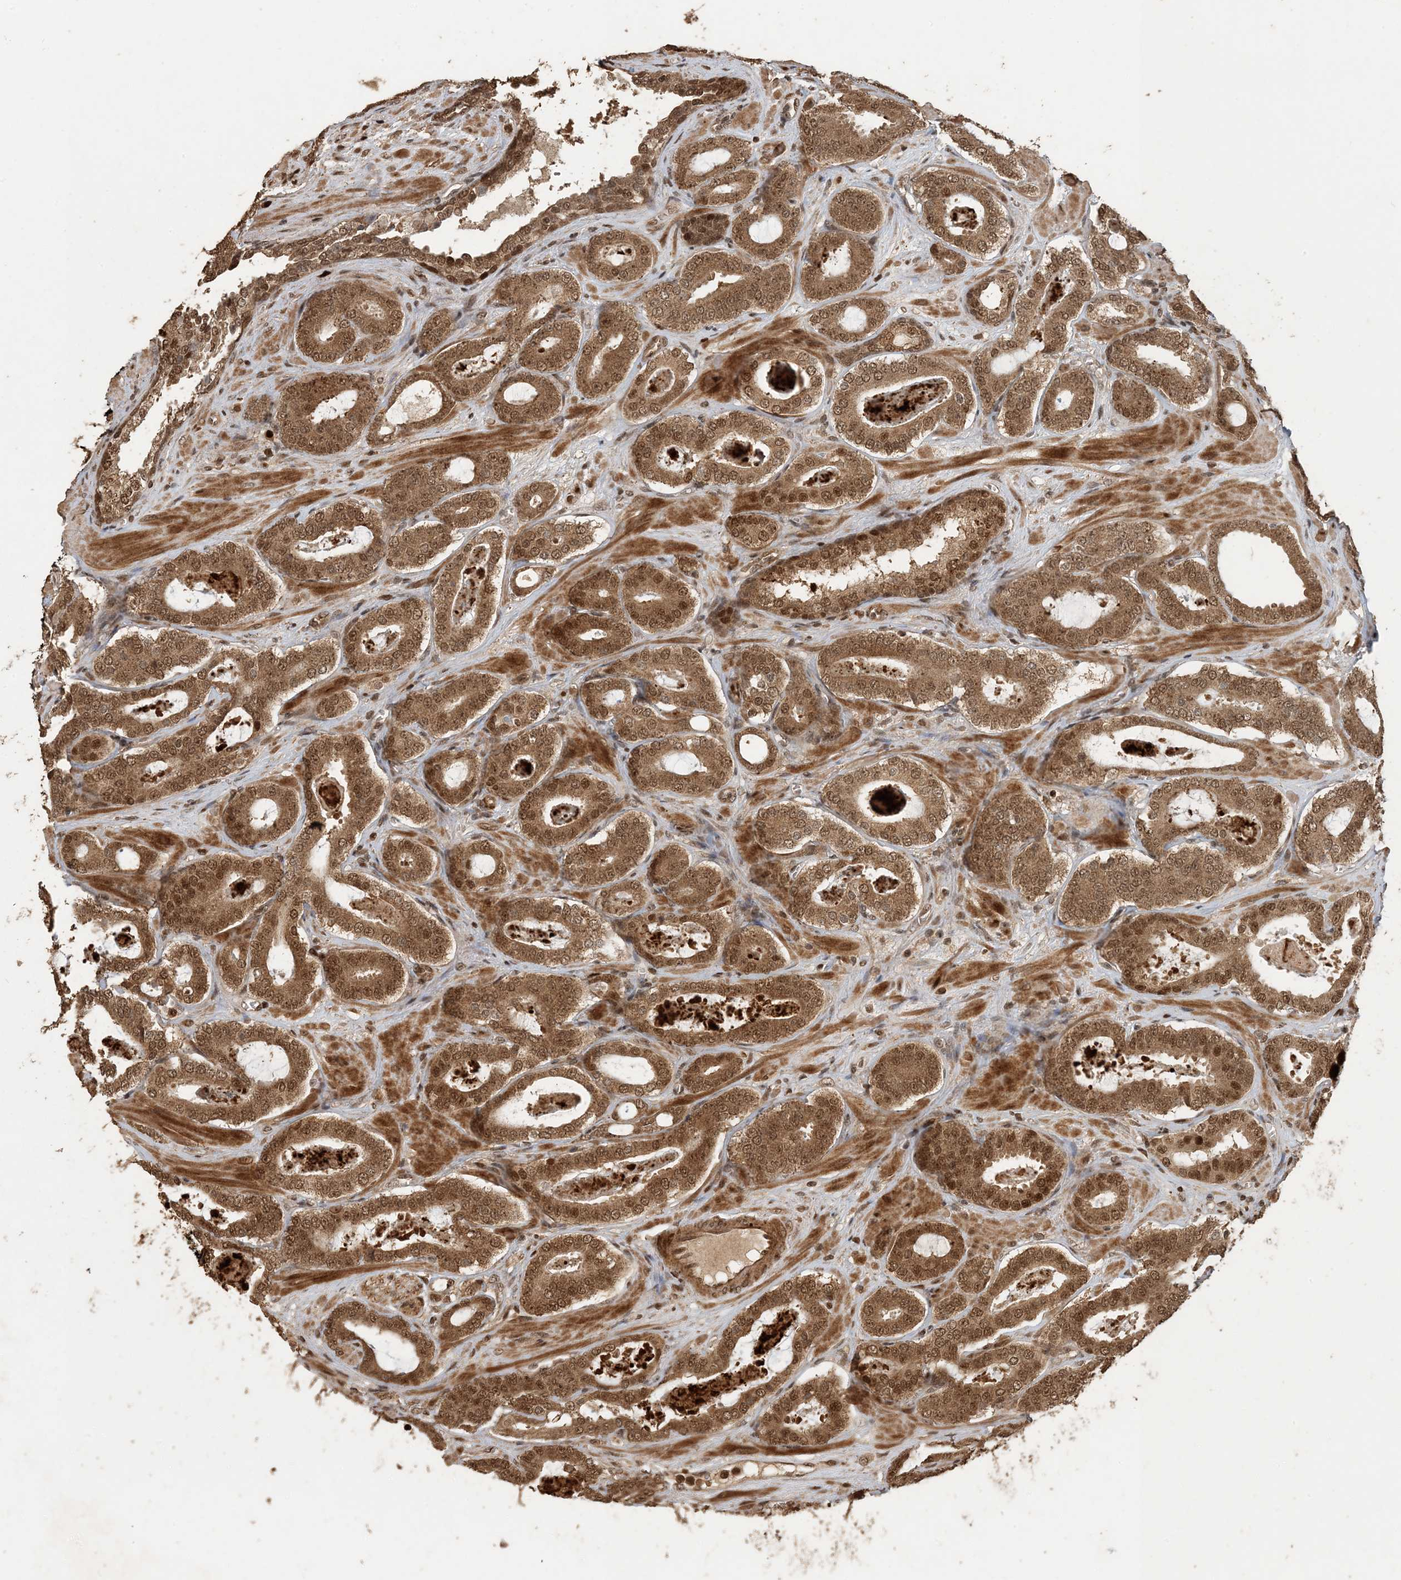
{"staining": {"intensity": "strong", "quantity": ">75%", "location": "cytoplasmic/membranous,nuclear"}, "tissue": "prostate cancer", "cell_type": "Tumor cells", "image_type": "cancer", "snomed": [{"axis": "morphology", "description": "Adenocarcinoma, High grade"}, {"axis": "topography", "description": "Prostate"}], "caption": "Prostate cancer stained with DAB IHC reveals high levels of strong cytoplasmic/membranous and nuclear staining in approximately >75% of tumor cells.", "gene": "ATP13A2", "patient": {"sex": "male", "age": 60}}